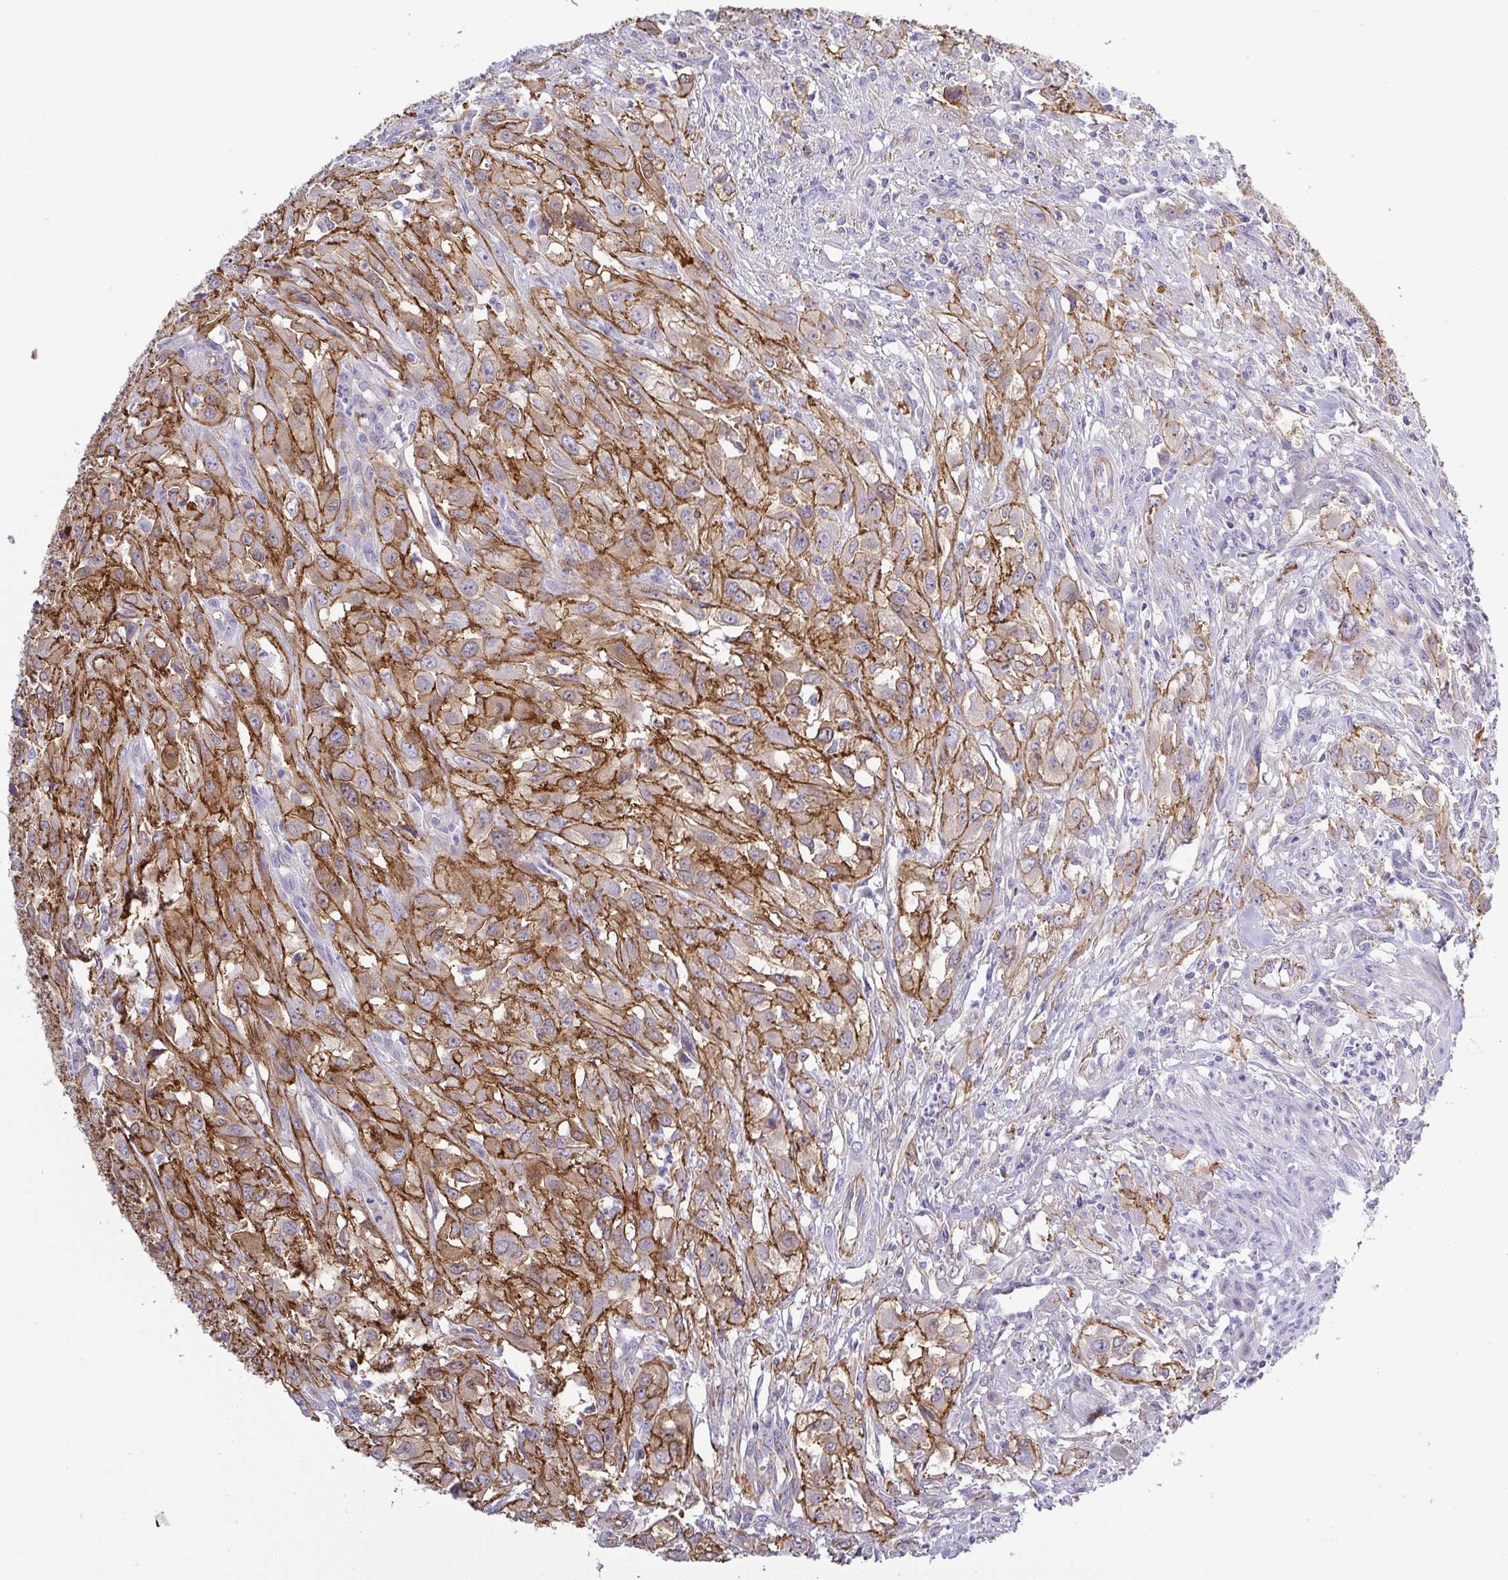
{"staining": {"intensity": "moderate", "quantity": ">75%", "location": "cytoplasmic/membranous"}, "tissue": "urothelial cancer", "cell_type": "Tumor cells", "image_type": "cancer", "snomed": [{"axis": "morphology", "description": "Urothelial carcinoma, High grade"}, {"axis": "topography", "description": "Urinary bladder"}], "caption": "Immunohistochemistry histopathology image of high-grade urothelial carcinoma stained for a protein (brown), which exhibits medium levels of moderate cytoplasmic/membranous expression in about >75% of tumor cells.", "gene": "LIMA1", "patient": {"sex": "male", "age": 67}}